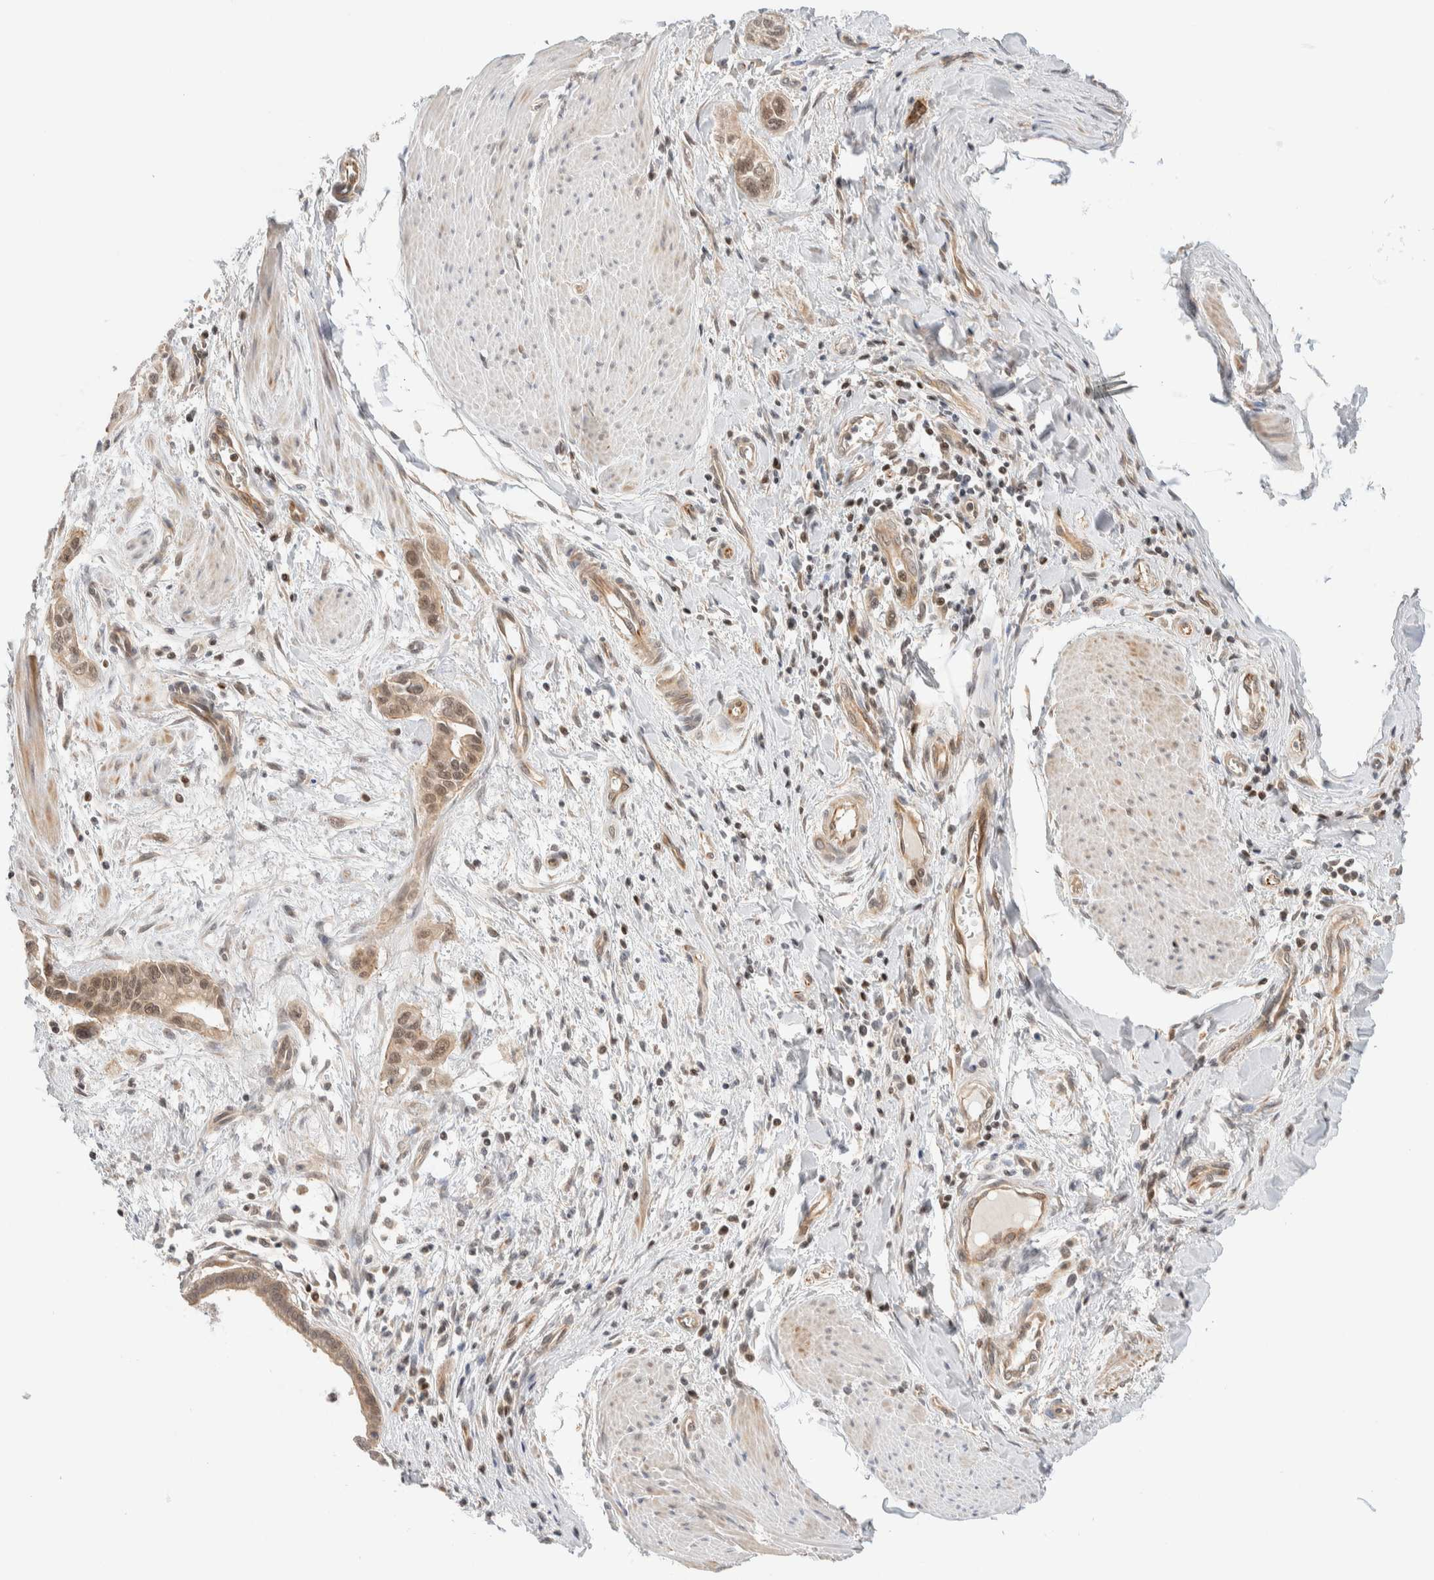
{"staining": {"intensity": "weak", "quantity": ">75%", "location": "cytoplasmic/membranous,nuclear"}, "tissue": "pancreatic cancer", "cell_type": "Tumor cells", "image_type": "cancer", "snomed": [{"axis": "morphology", "description": "Adenocarcinoma, NOS"}, {"axis": "topography", "description": "Pancreas"}], "caption": "The photomicrograph demonstrates immunohistochemical staining of pancreatic adenocarcinoma. There is weak cytoplasmic/membranous and nuclear expression is seen in about >75% of tumor cells.", "gene": "C8orf76", "patient": {"sex": "male", "age": 74}}